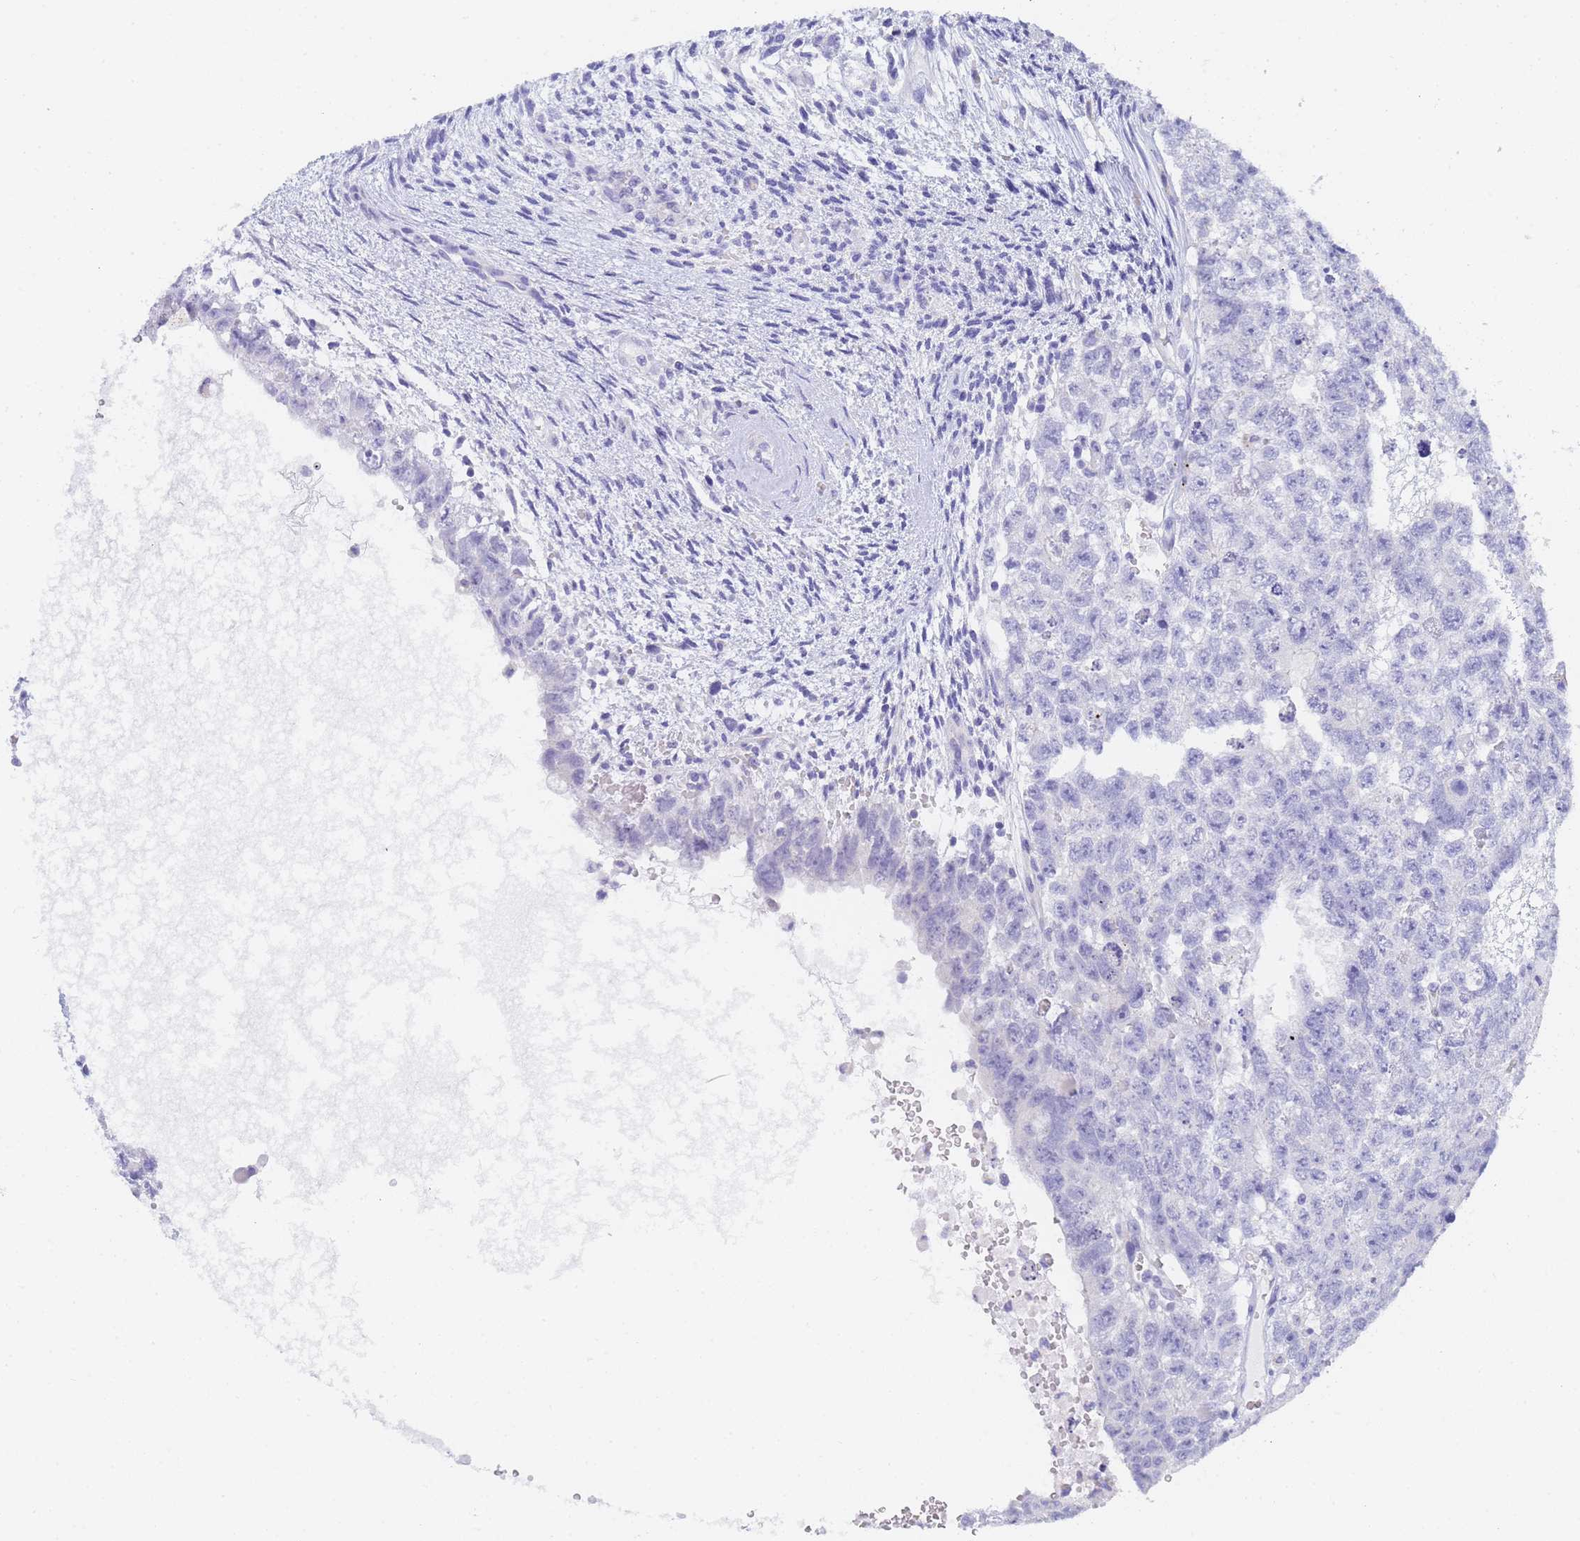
{"staining": {"intensity": "negative", "quantity": "none", "location": "none"}, "tissue": "testis cancer", "cell_type": "Tumor cells", "image_type": "cancer", "snomed": [{"axis": "morphology", "description": "Carcinoma, Embryonal, NOS"}, {"axis": "topography", "description": "Testis"}], "caption": "Immunohistochemical staining of human embryonal carcinoma (testis) displays no significant staining in tumor cells.", "gene": "STATH", "patient": {"sex": "male", "age": 26}}